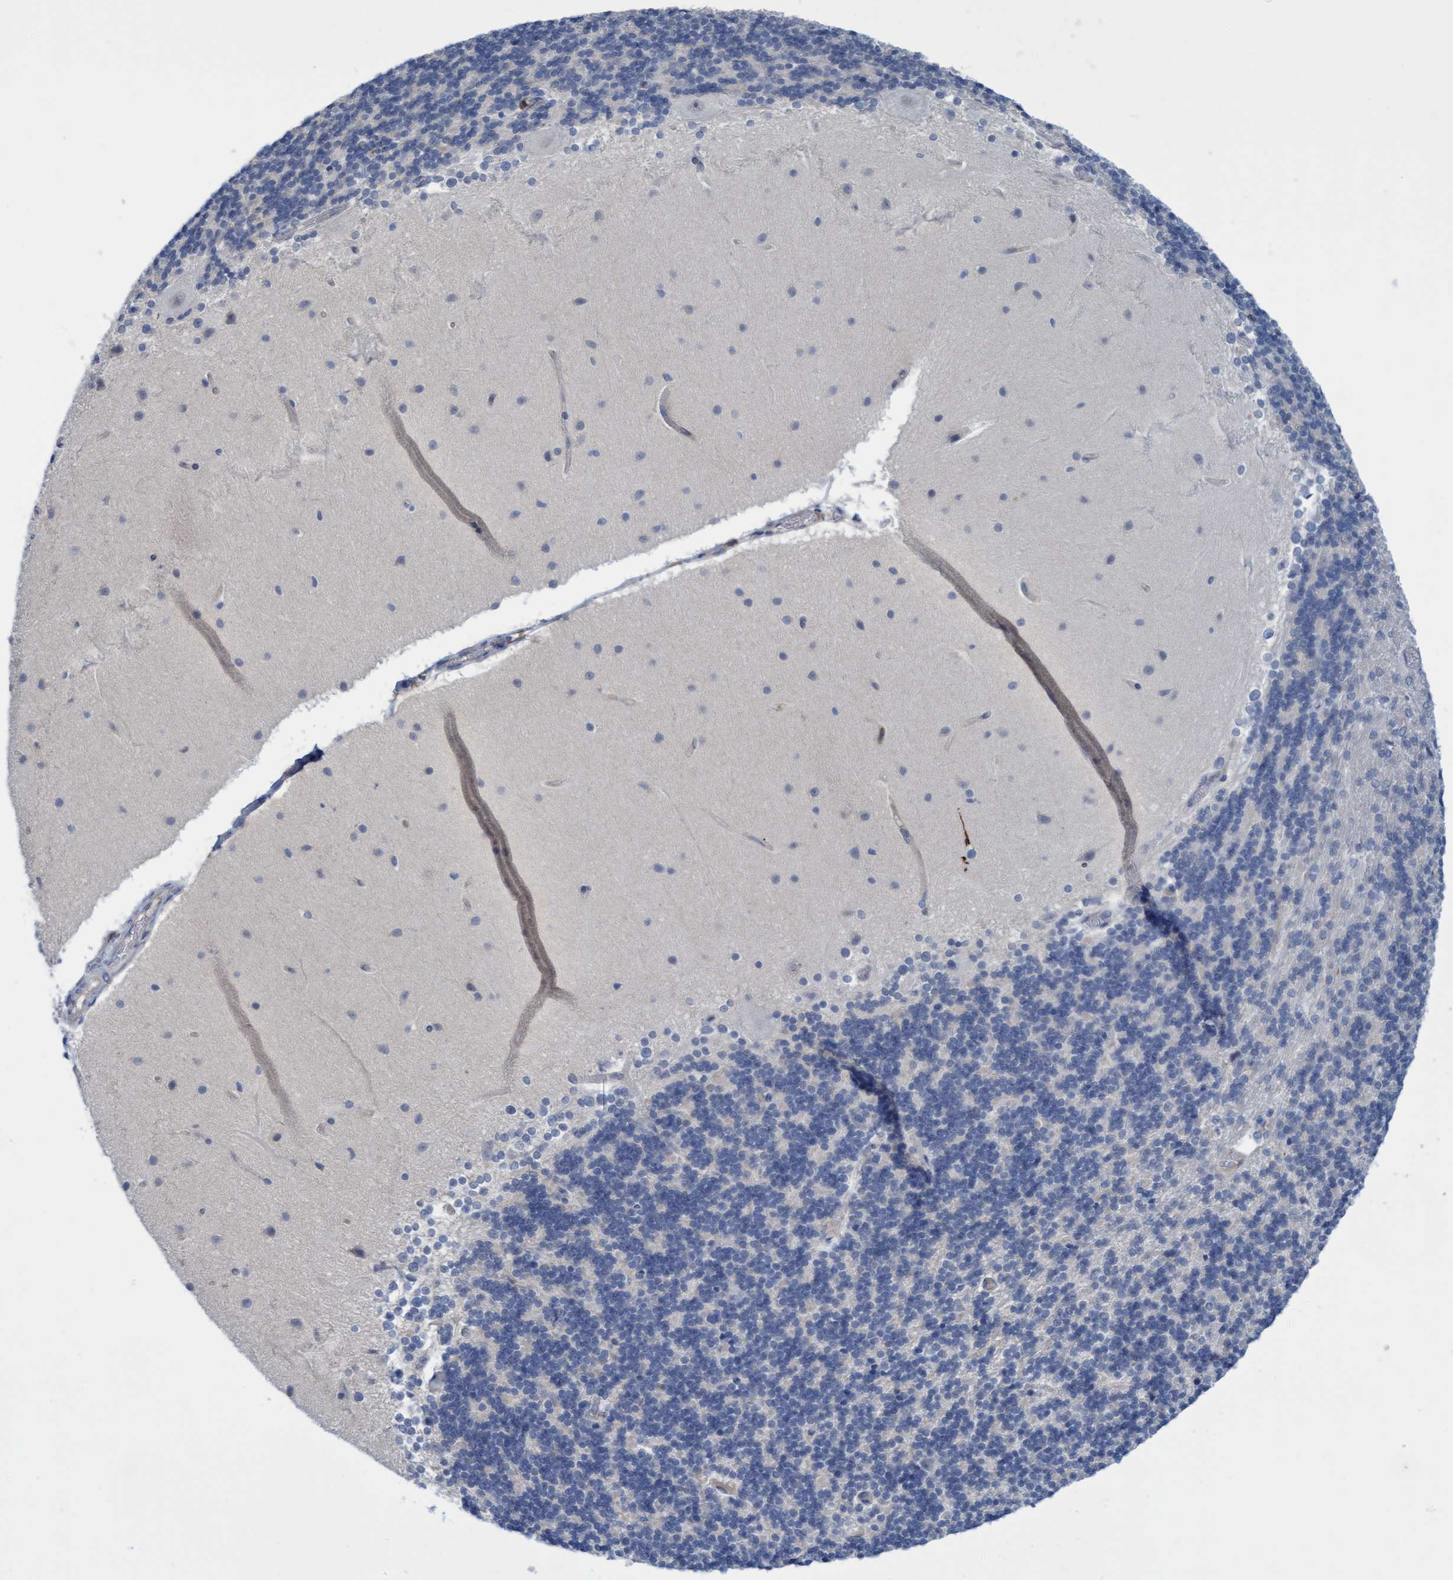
{"staining": {"intensity": "negative", "quantity": "none", "location": "none"}, "tissue": "cerebellum", "cell_type": "Cells in granular layer", "image_type": "normal", "snomed": [{"axis": "morphology", "description": "Normal tissue, NOS"}, {"axis": "topography", "description": "Cerebellum"}], "caption": "A photomicrograph of cerebellum stained for a protein displays no brown staining in cells in granular layer.", "gene": "FNBP1", "patient": {"sex": "female", "age": 54}}